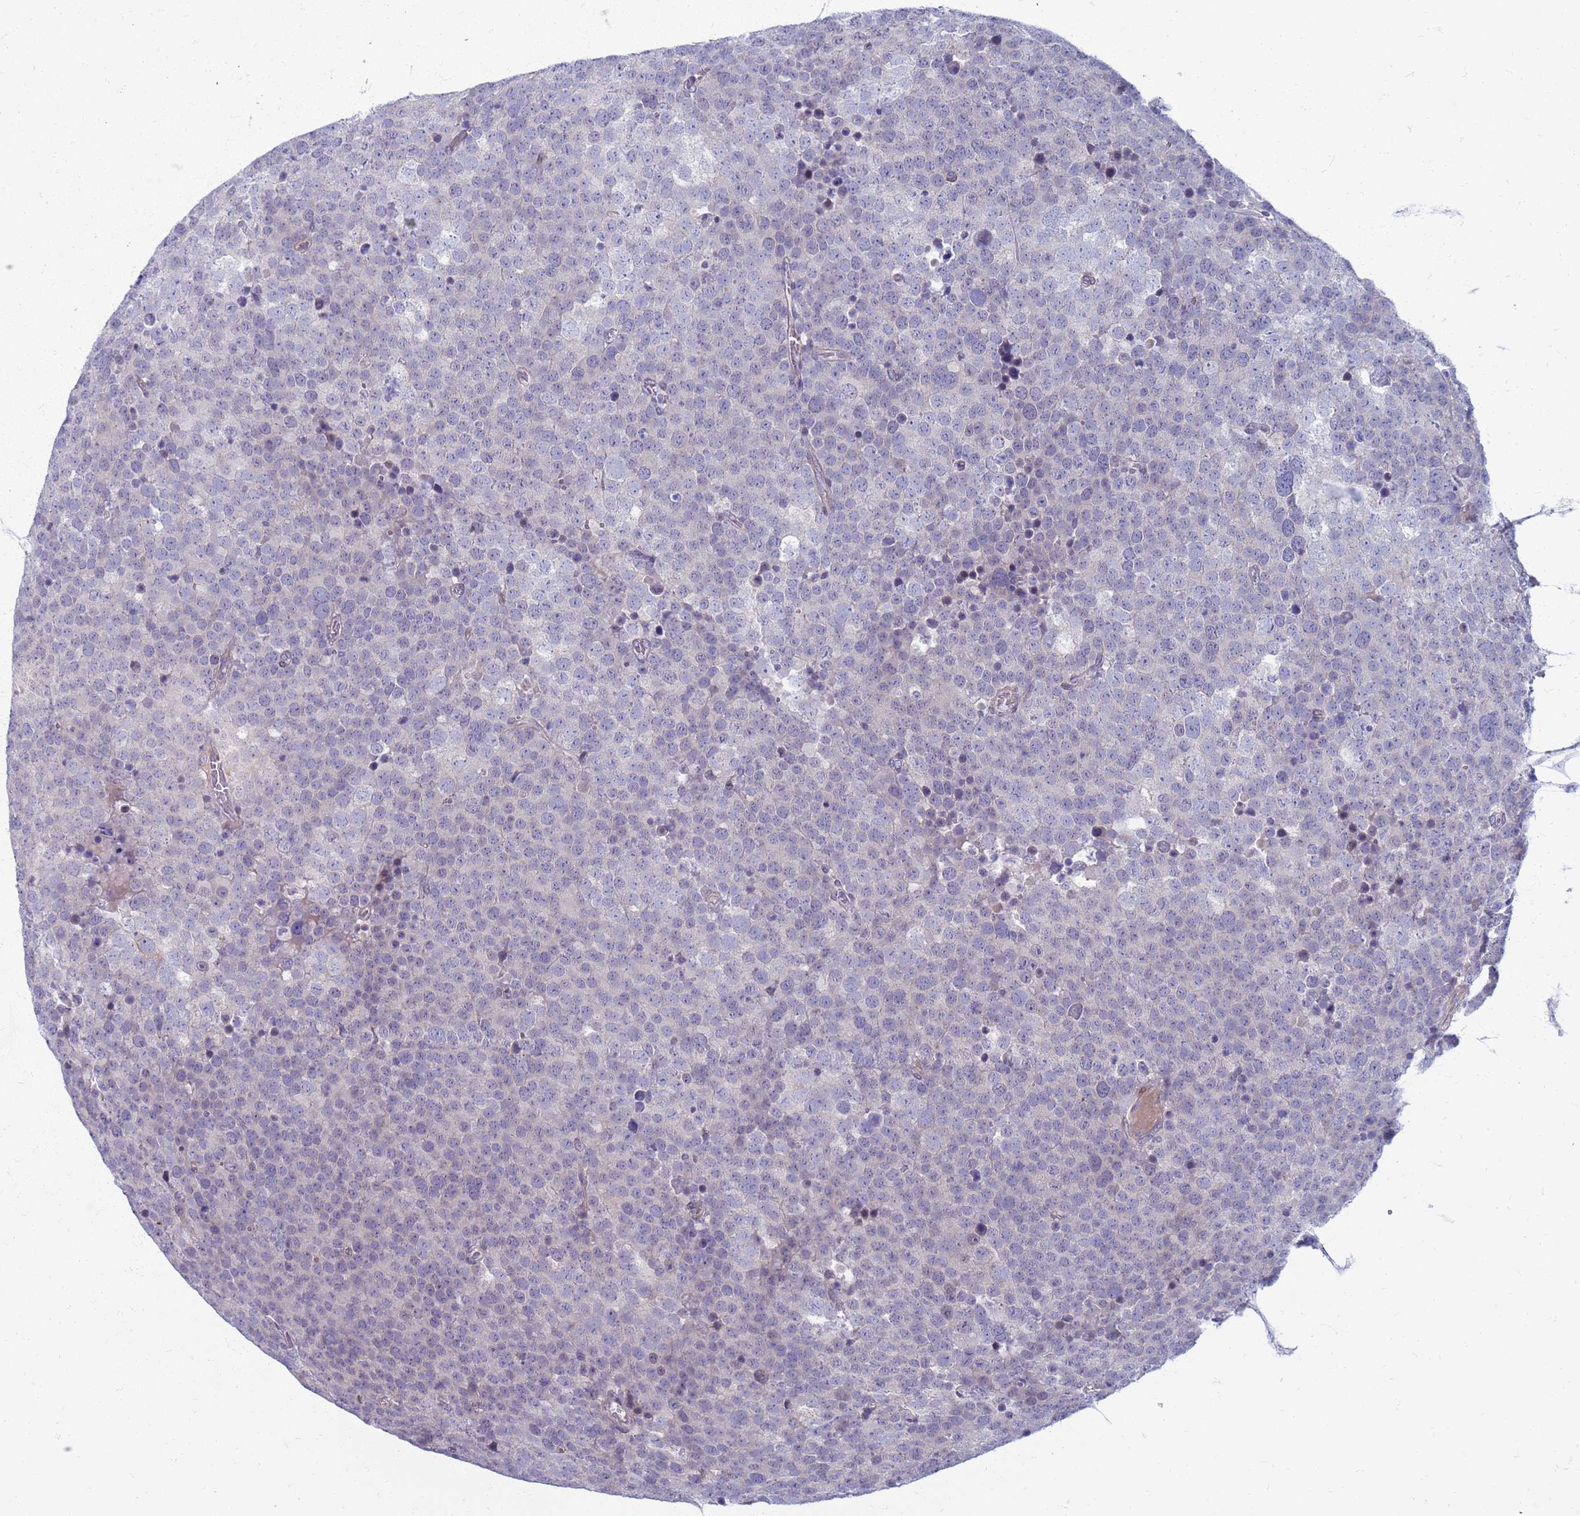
{"staining": {"intensity": "negative", "quantity": "none", "location": "none"}, "tissue": "testis cancer", "cell_type": "Tumor cells", "image_type": "cancer", "snomed": [{"axis": "morphology", "description": "Seminoma, NOS"}, {"axis": "topography", "description": "Testis"}], "caption": "IHC of testis cancer (seminoma) exhibits no staining in tumor cells.", "gene": "CLCA2", "patient": {"sex": "male", "age": 71}}